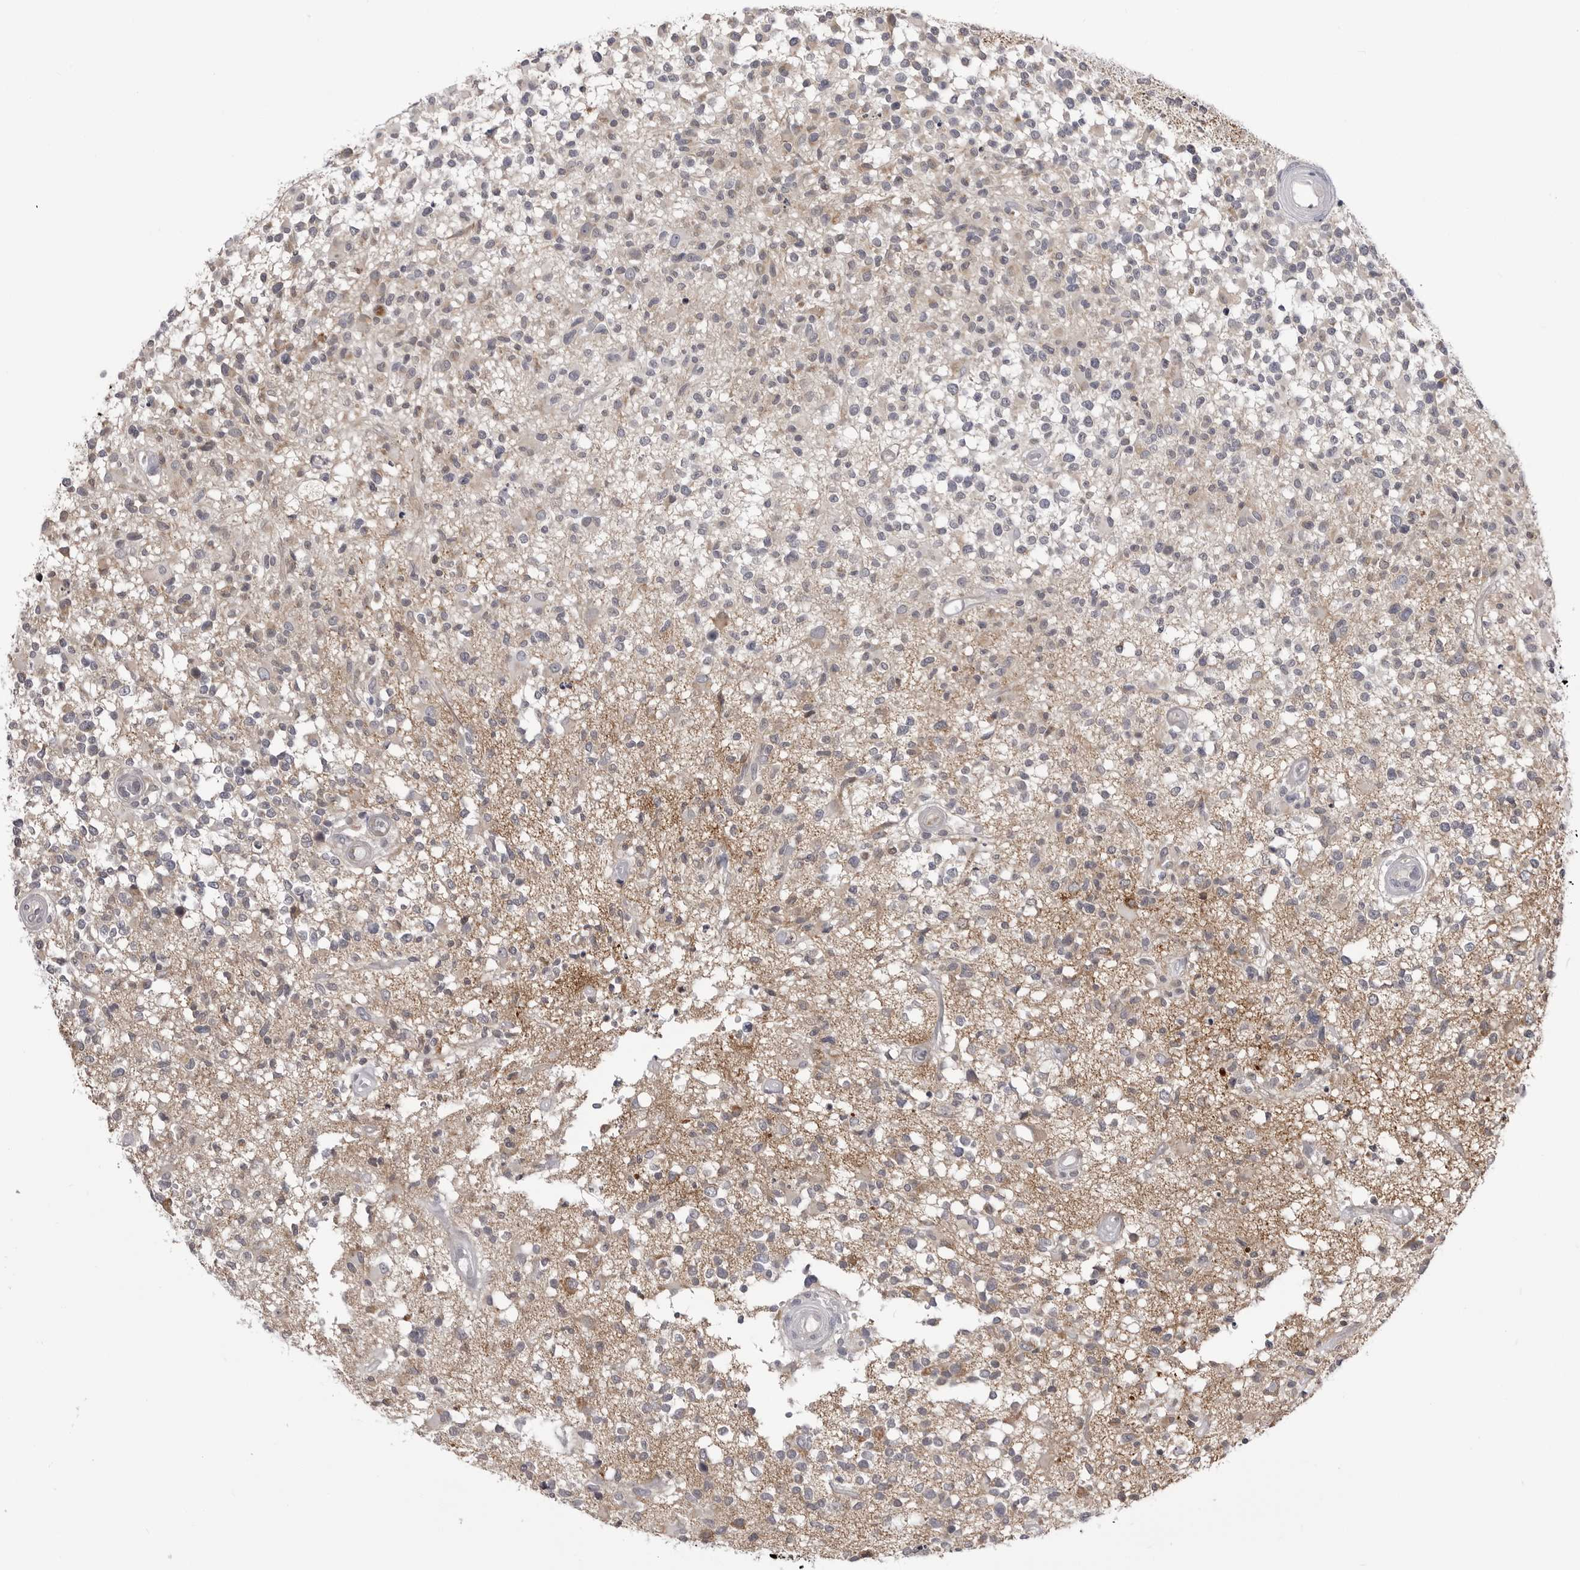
{"staining": {"intensity": "weak", "quantity": "<25%", "location": "cytoplasmic/membranous"}, "tissue": "glioma", "cell_type": "Tumor cells", "image_type": "cancer", "snomed": [{"axis": "morphology", "description": "Glioma, malignant, High grade"}, {"axis": "morphology", "description": "Glioblastoma, NOS"}, {"axis": "topography", "description": "Brain"}], "caption": "IHC histopathology image of glioma stained for a protein (brown), which shows no staining in tumor cells.", "gene": "FH", "patient": {"sex": "male", "age": 60}}